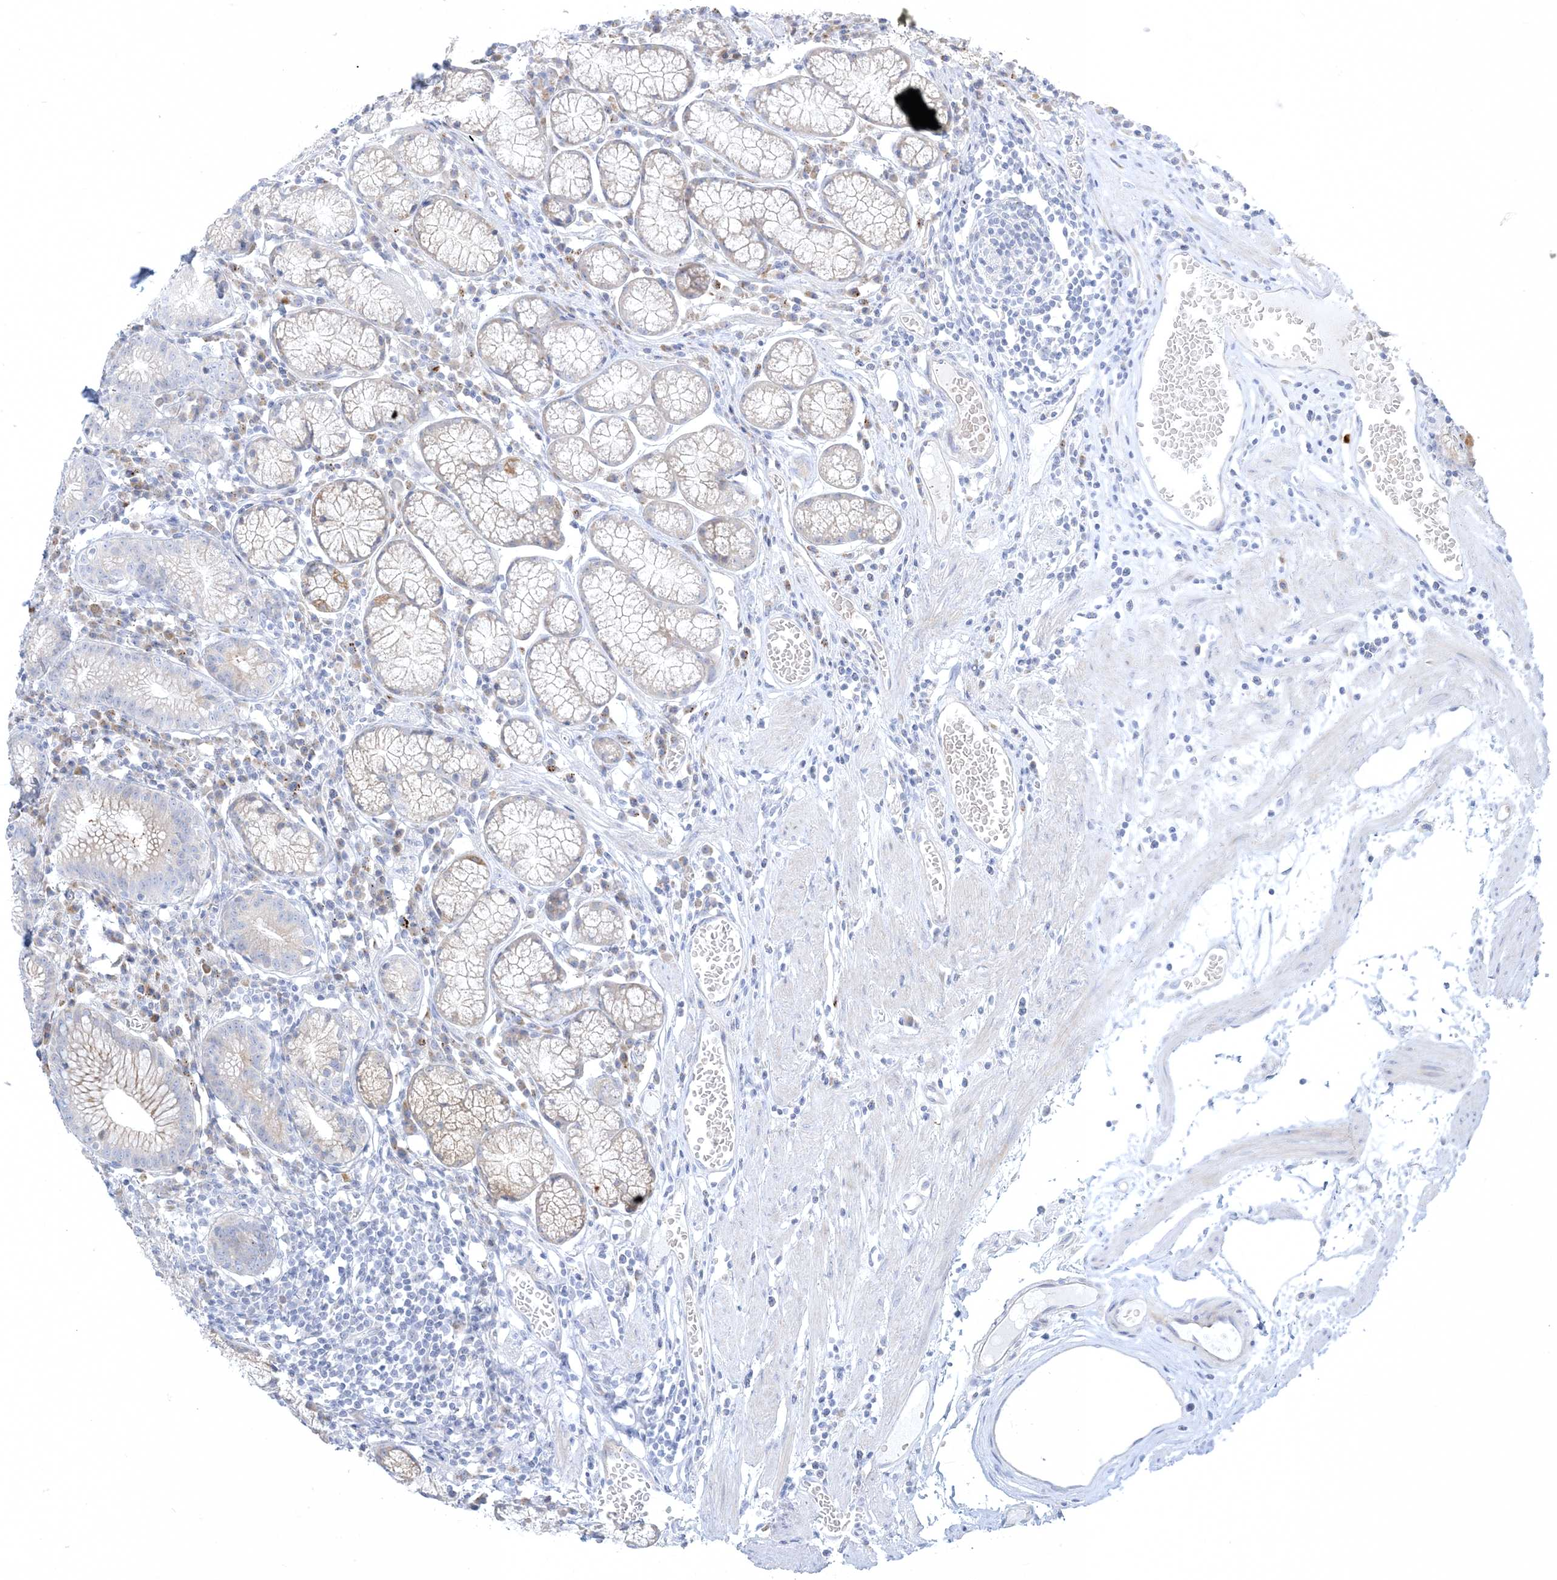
{"staining": {"intensity": "negative", "quantity": "none", "location": "none"}, "tissue": "stomach", "cell_type": "Glandular cells", "image_type": "normal", "snomed": [{"axis": "morphology", "description": "Normal tissue, NOS"}, {"axis": "topography", "description": "Stomach"}], "caption": "Immunohistochemical staining of unremarkable stomach displays no significant staining in glandular cells. (Stains: DAB (3,3'-diaminobenzidine) immunohistochemistry (IHC) with hematoxylin counter stain, Microscopy: brightfield microscopy at high magnification).", "gene": "XIRP2", "patient": {"sex": "male", "age": 55}}